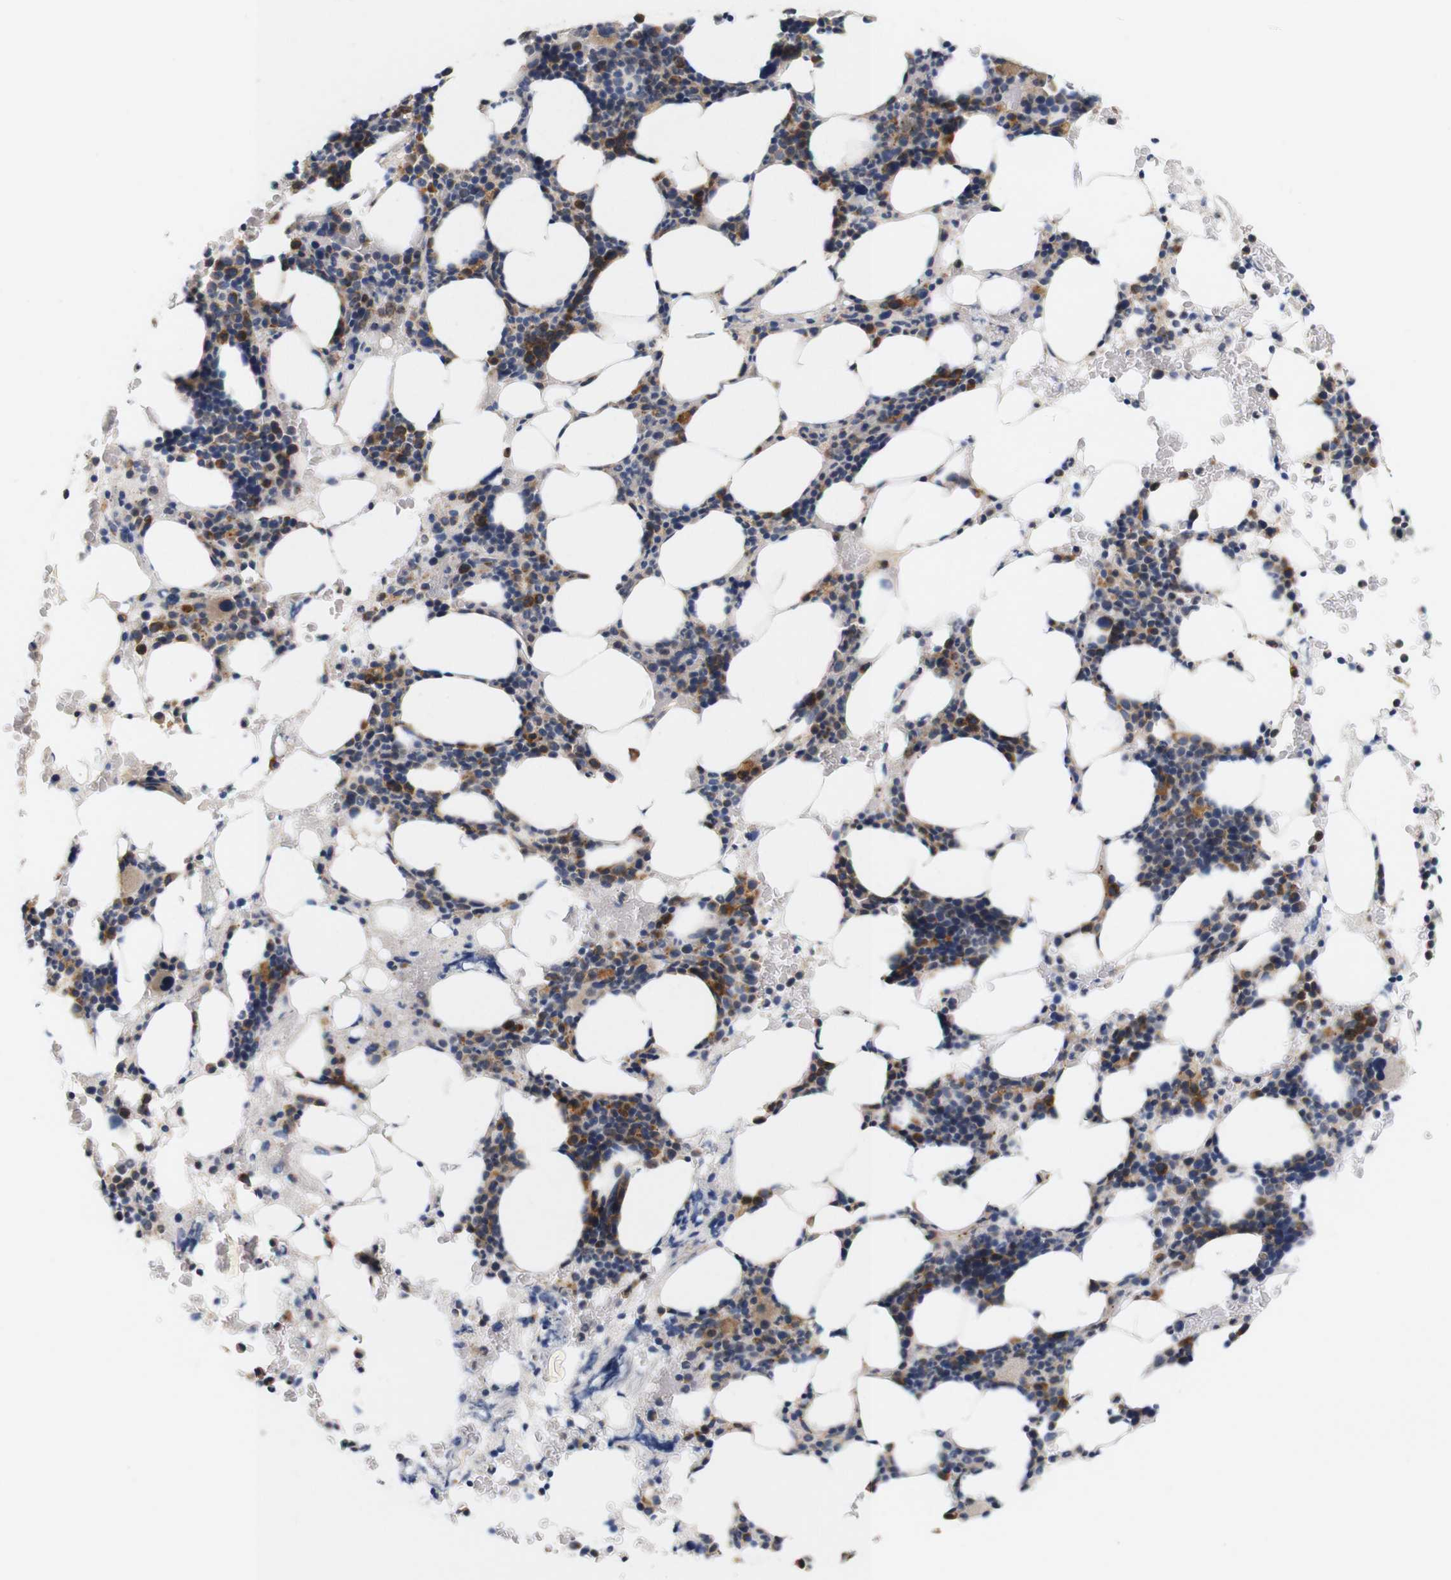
{"staining": {"intensity": "strong", "quantity": "25%-75%", "location": "cytoplasmic/membranous"}, "tissue": "bone marrow", "cell_type": "Hematopoietic cells", "image_type": "normal", "snomed": [{"axis": "morphology", "description": "Normal tissue, NOS"}, {"axis": "morphology", "description": "Inflammation, NOS"}, {"axis": "topography", "description": "Bone marrow"}], "caption": "Hematopoietic cells demonstrate strong cytoplasmic/membranous positivity in about 25%-75% of cells in normal bone marrow. (DAB (3,3'-diaminobenzidine) IHC, brown staining for protein, blue staining for nuclei).", "gene": "TRIM5", "patient": {"sex": "female", "age": 84}}